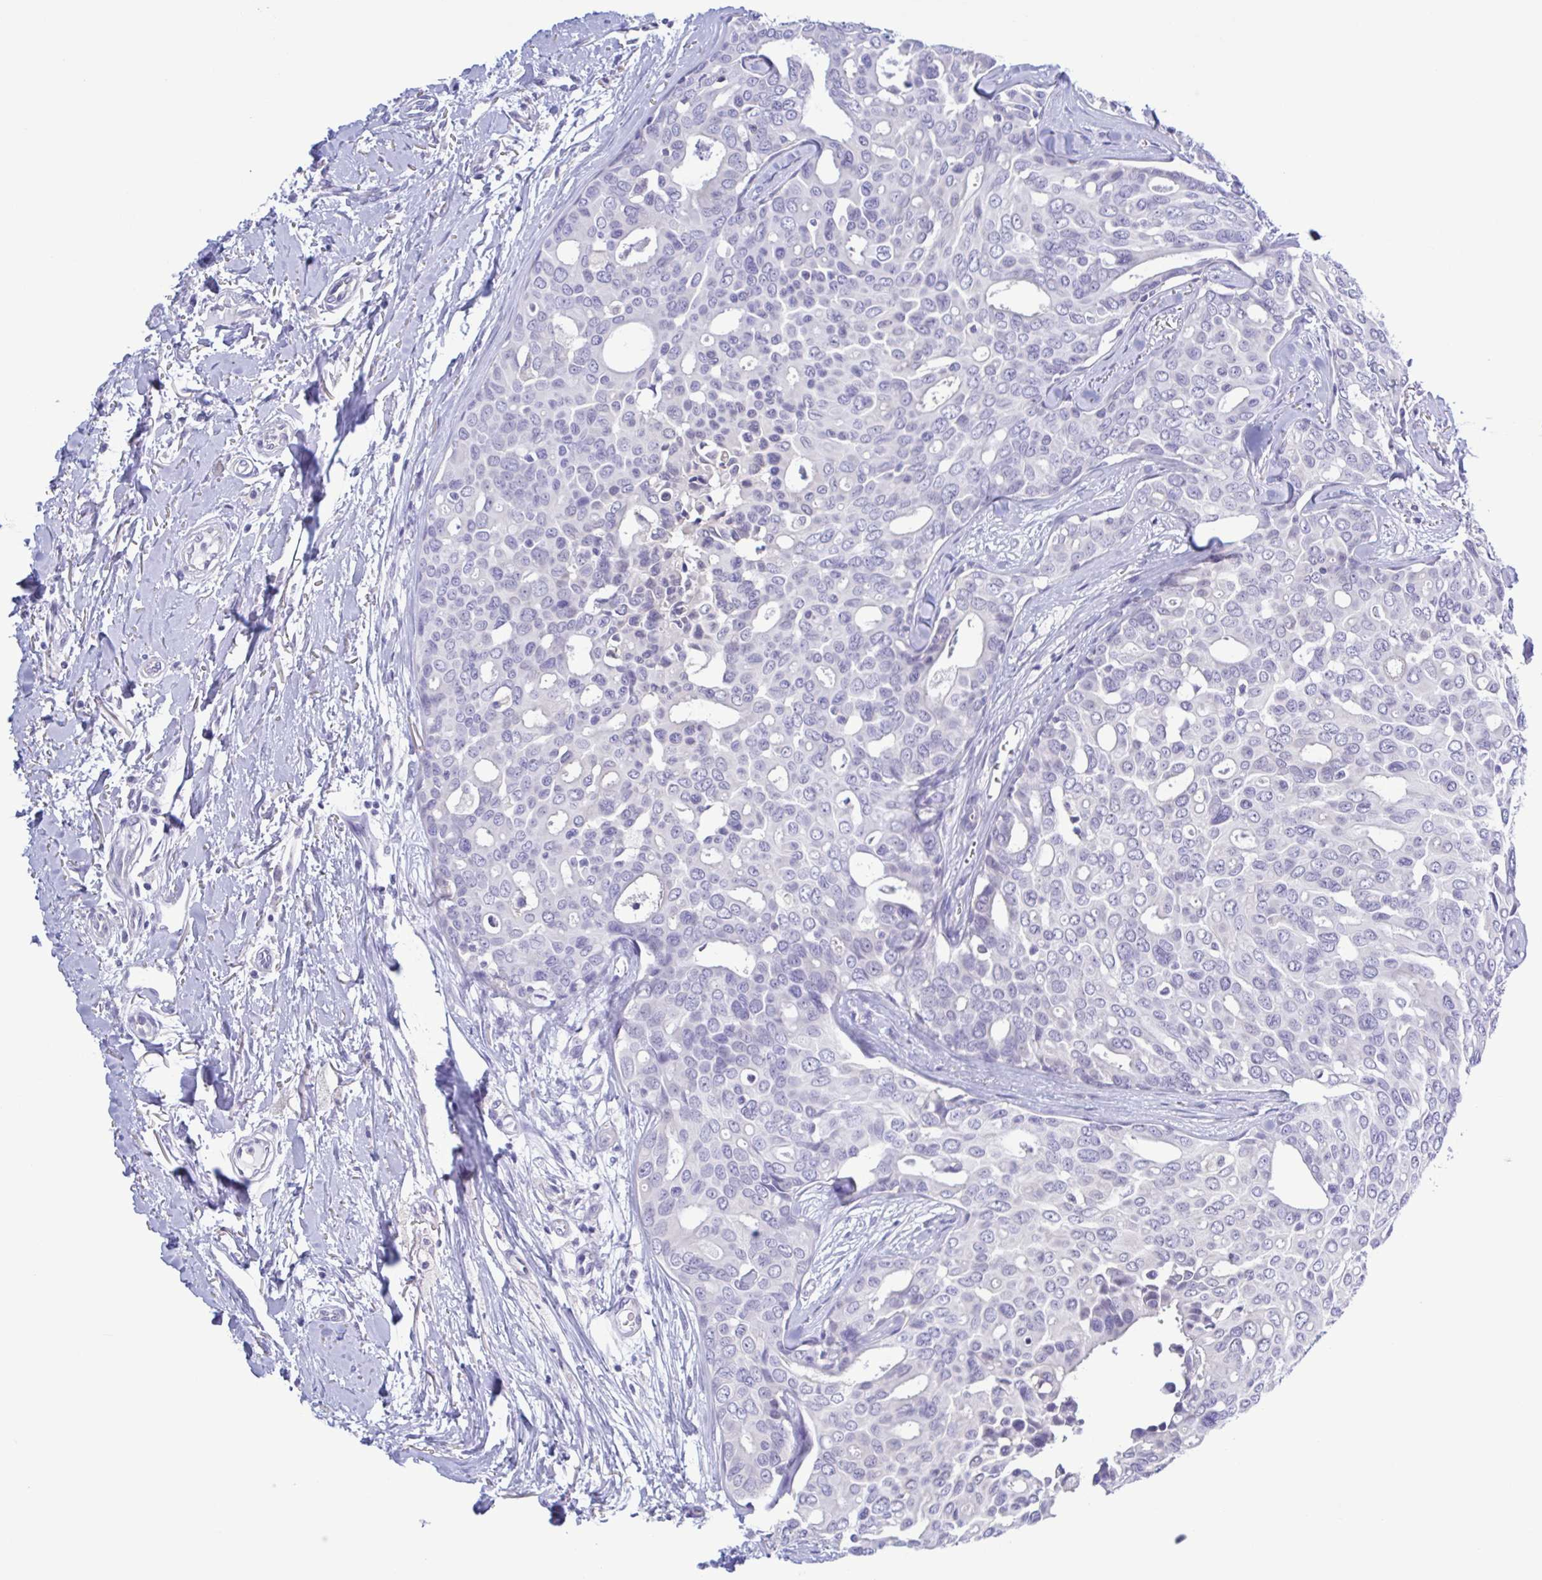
{"staining": {"intensity": "negative", "quantity": "none", "location": "none"}, "tissue": "breast cancer", "cell_type": "Tumor cells", "image_type": "cancer", "snomed": [{"axis": "morphology", "description": "Duct carcinoma"}, {"axis": "topography", "description": "Breast"}], "caption": "This is an immunohistochemistry (IHC) photomicrograph of breast cancer. There is no expression in tumor cells.", "gene": "LDHC", "patient": {"sex": "female", "age": 54}}